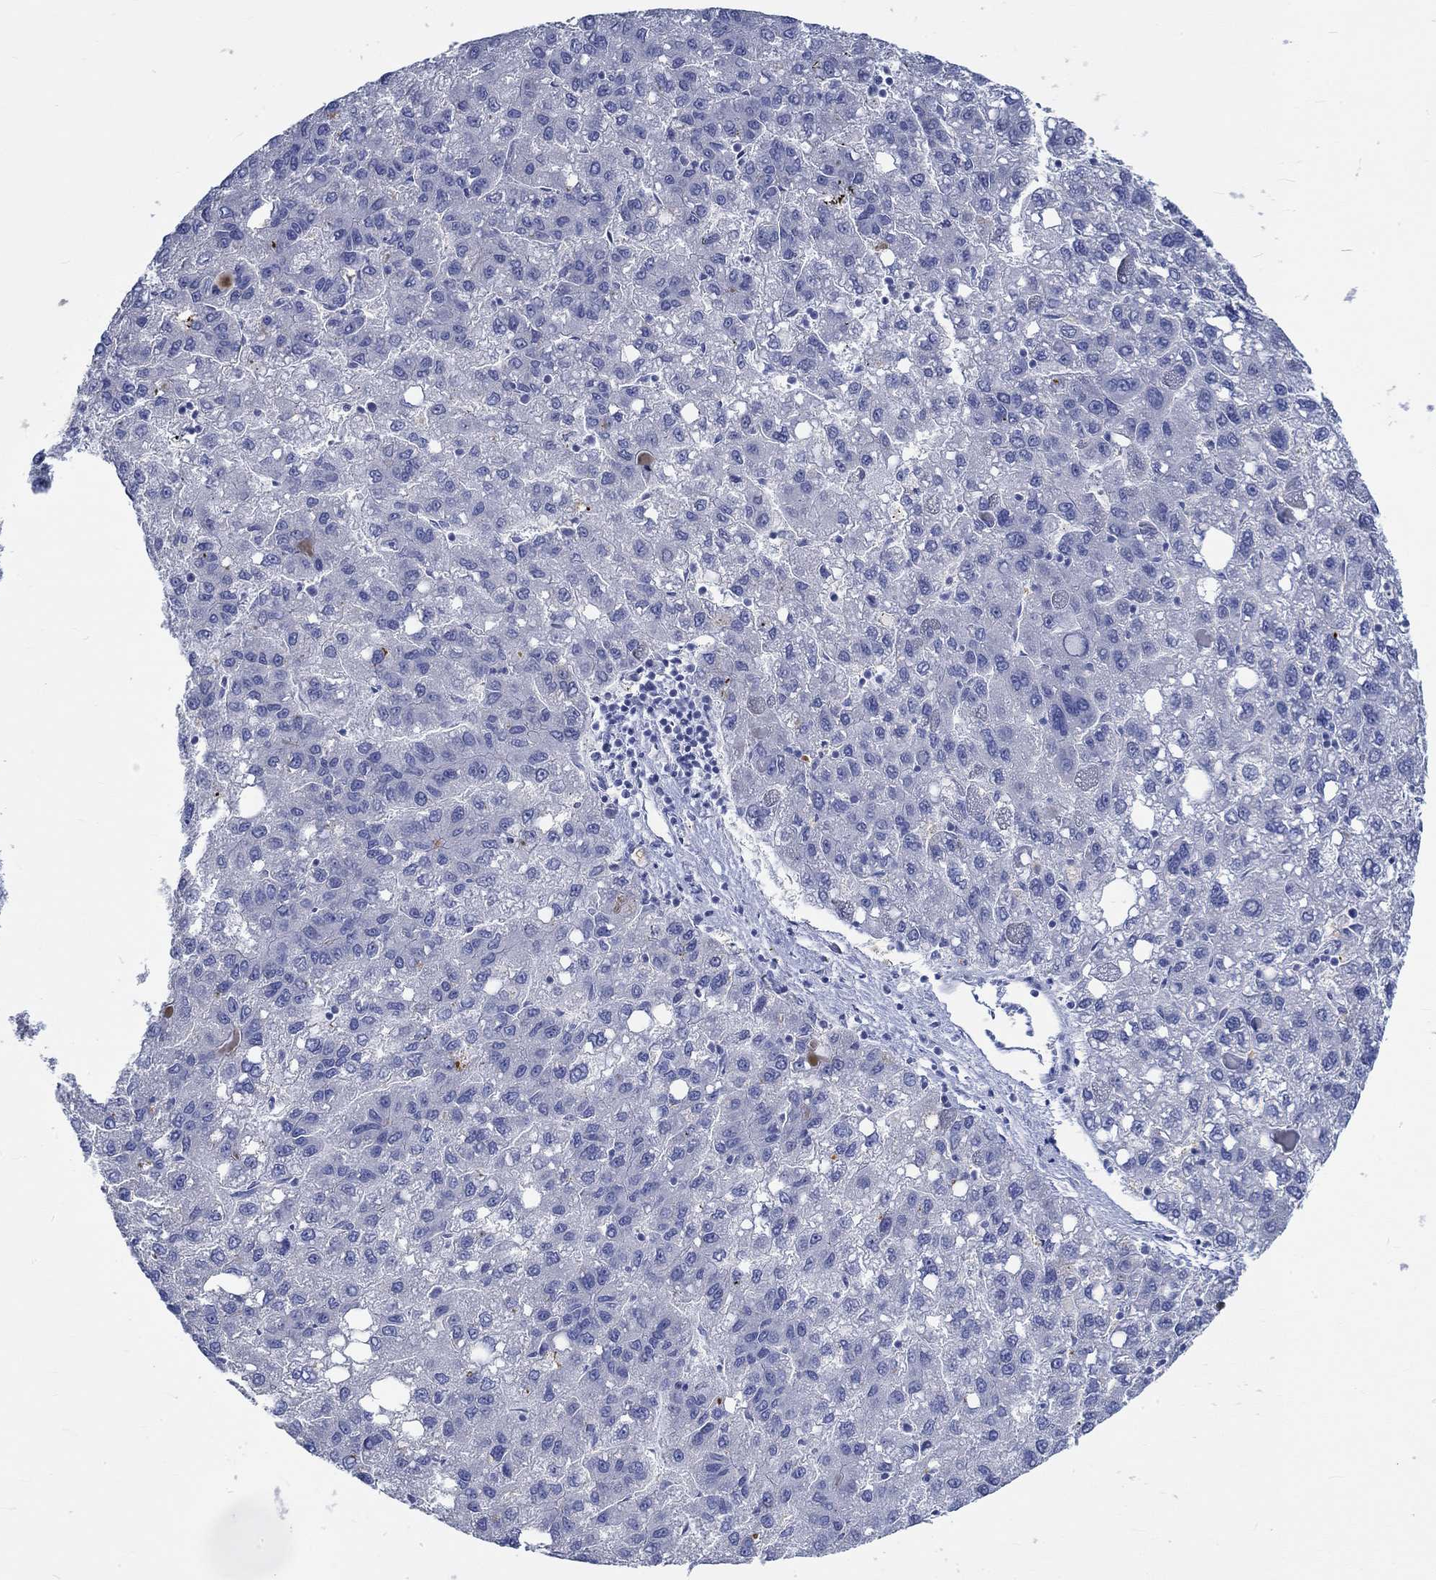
{"staining": {"intensity": "negative", "quantity": "none", "location": "none"}, "tissue": "liver cancer", "cell_type": "Tumor cells", "image_type": "cancer", "snomed": [{"axis": "morphology", "description": "Carcinoma, Hepatocellular, NOS"}, {"axis": "topography", "description": "Liver"}], "caption": "This is a micrograph of immunohistochemistry (IHC) staining of liver hepatocellular carcinoma, which shows no positivity in tumor cells.", "gene": "KCNA1", "patient": {"sex": "female", "age": 82}}